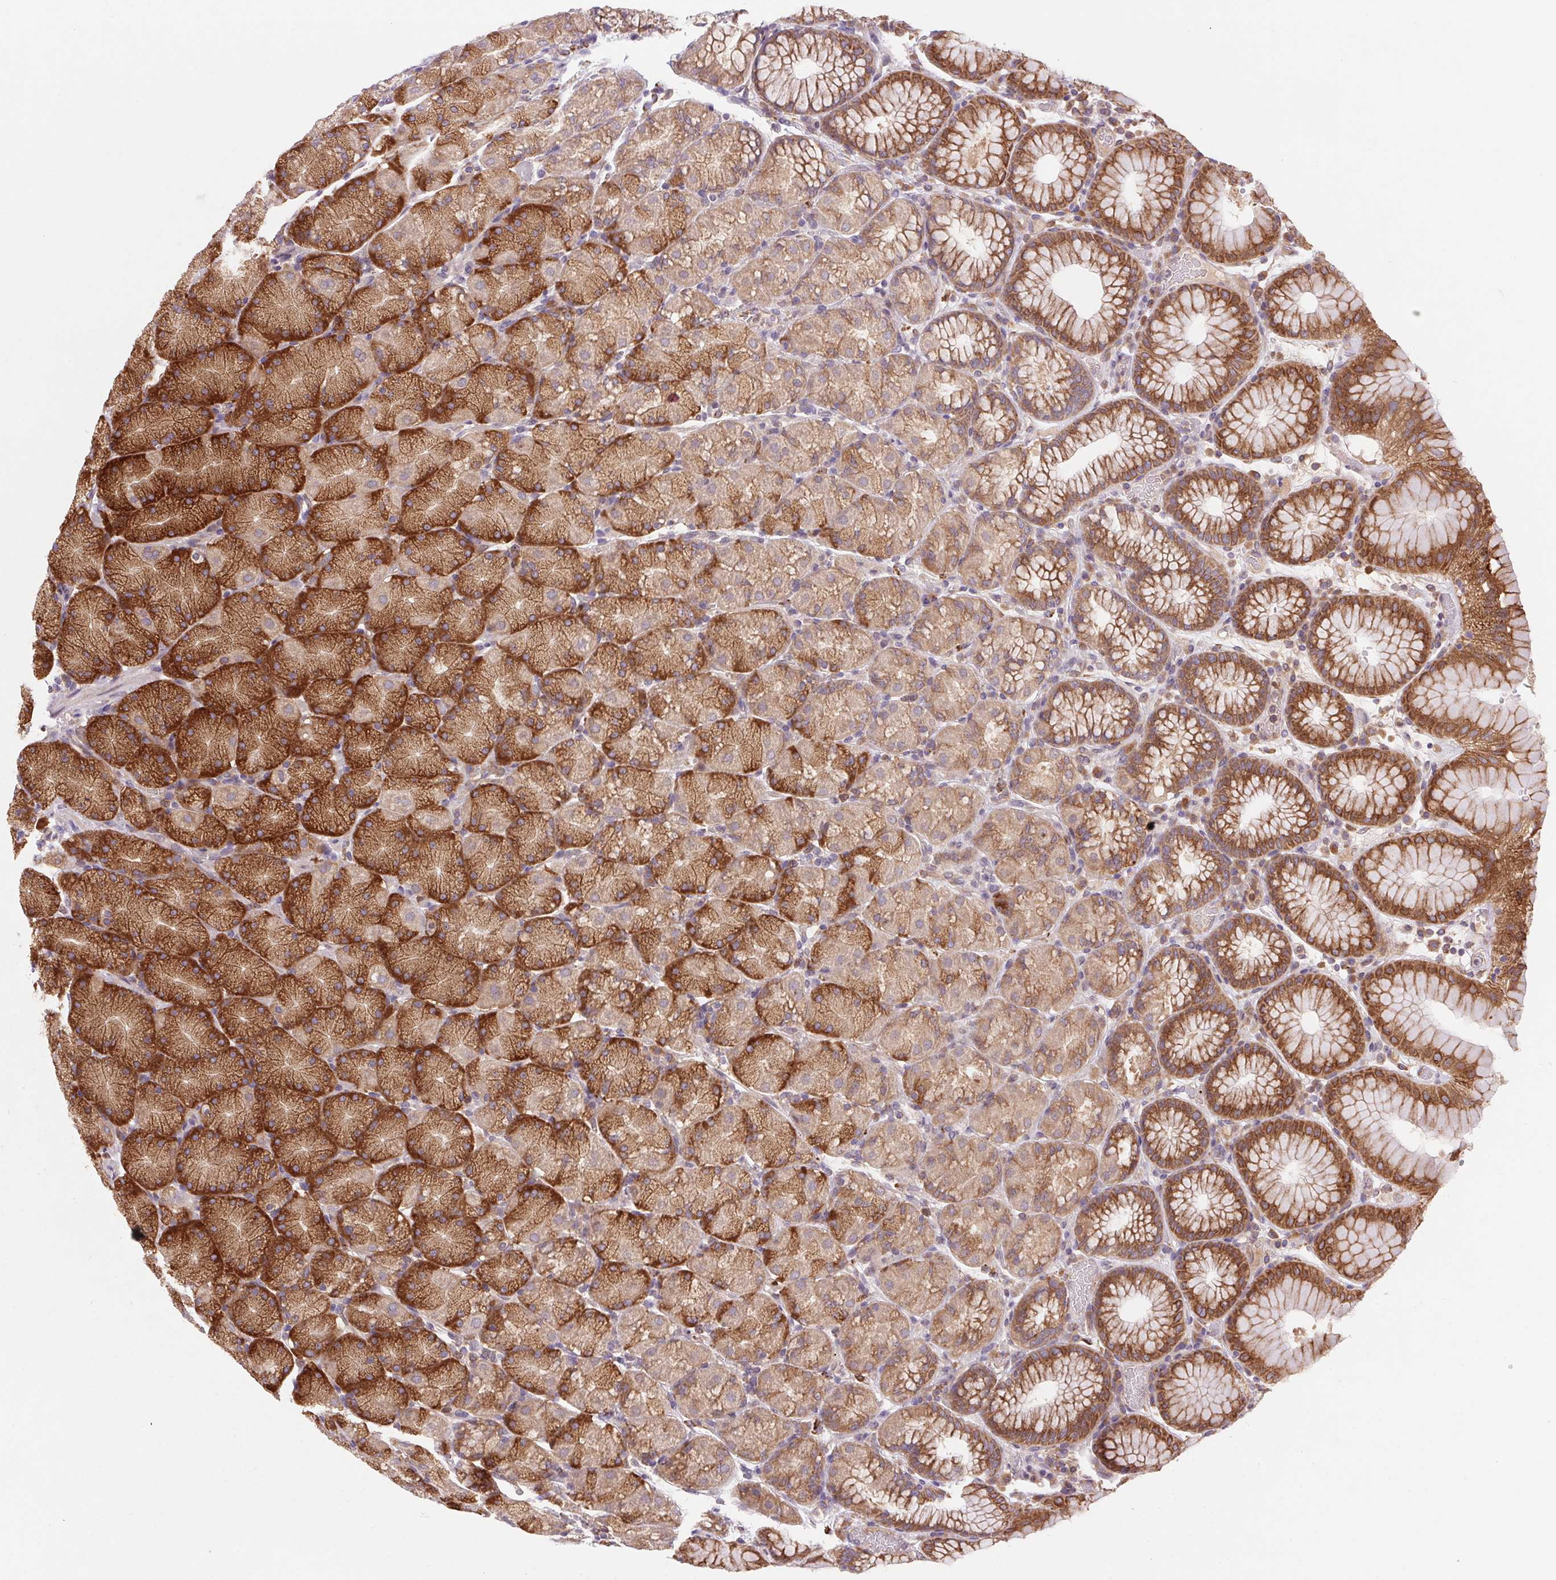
{"staining": {"intensity": "strong", "quantity": "25%-75%", "location": "cytoplasmic/membranous"}, "tissue": "stomach", "cell_type": "Glandular cells", "image_type": "normal", "snomed": [{"axis": "morphology", "description": "Normal tissue, NOS"}, {"axis": "topography", "description": "Stomach, upper"}, {"axis": "topography", "description": "Stomach"}], "caption": "The image shows a brown stain indicating the presence of a protein in the cytoplasmic/membranous of glandular cells in stomach. The staining was performed using DAB, with brown indicating positive protein expression. Nuclei are stained blue with hematoxylin.", "gene": "KLHL20", "patient": {"sex": "male", "age": 76}}